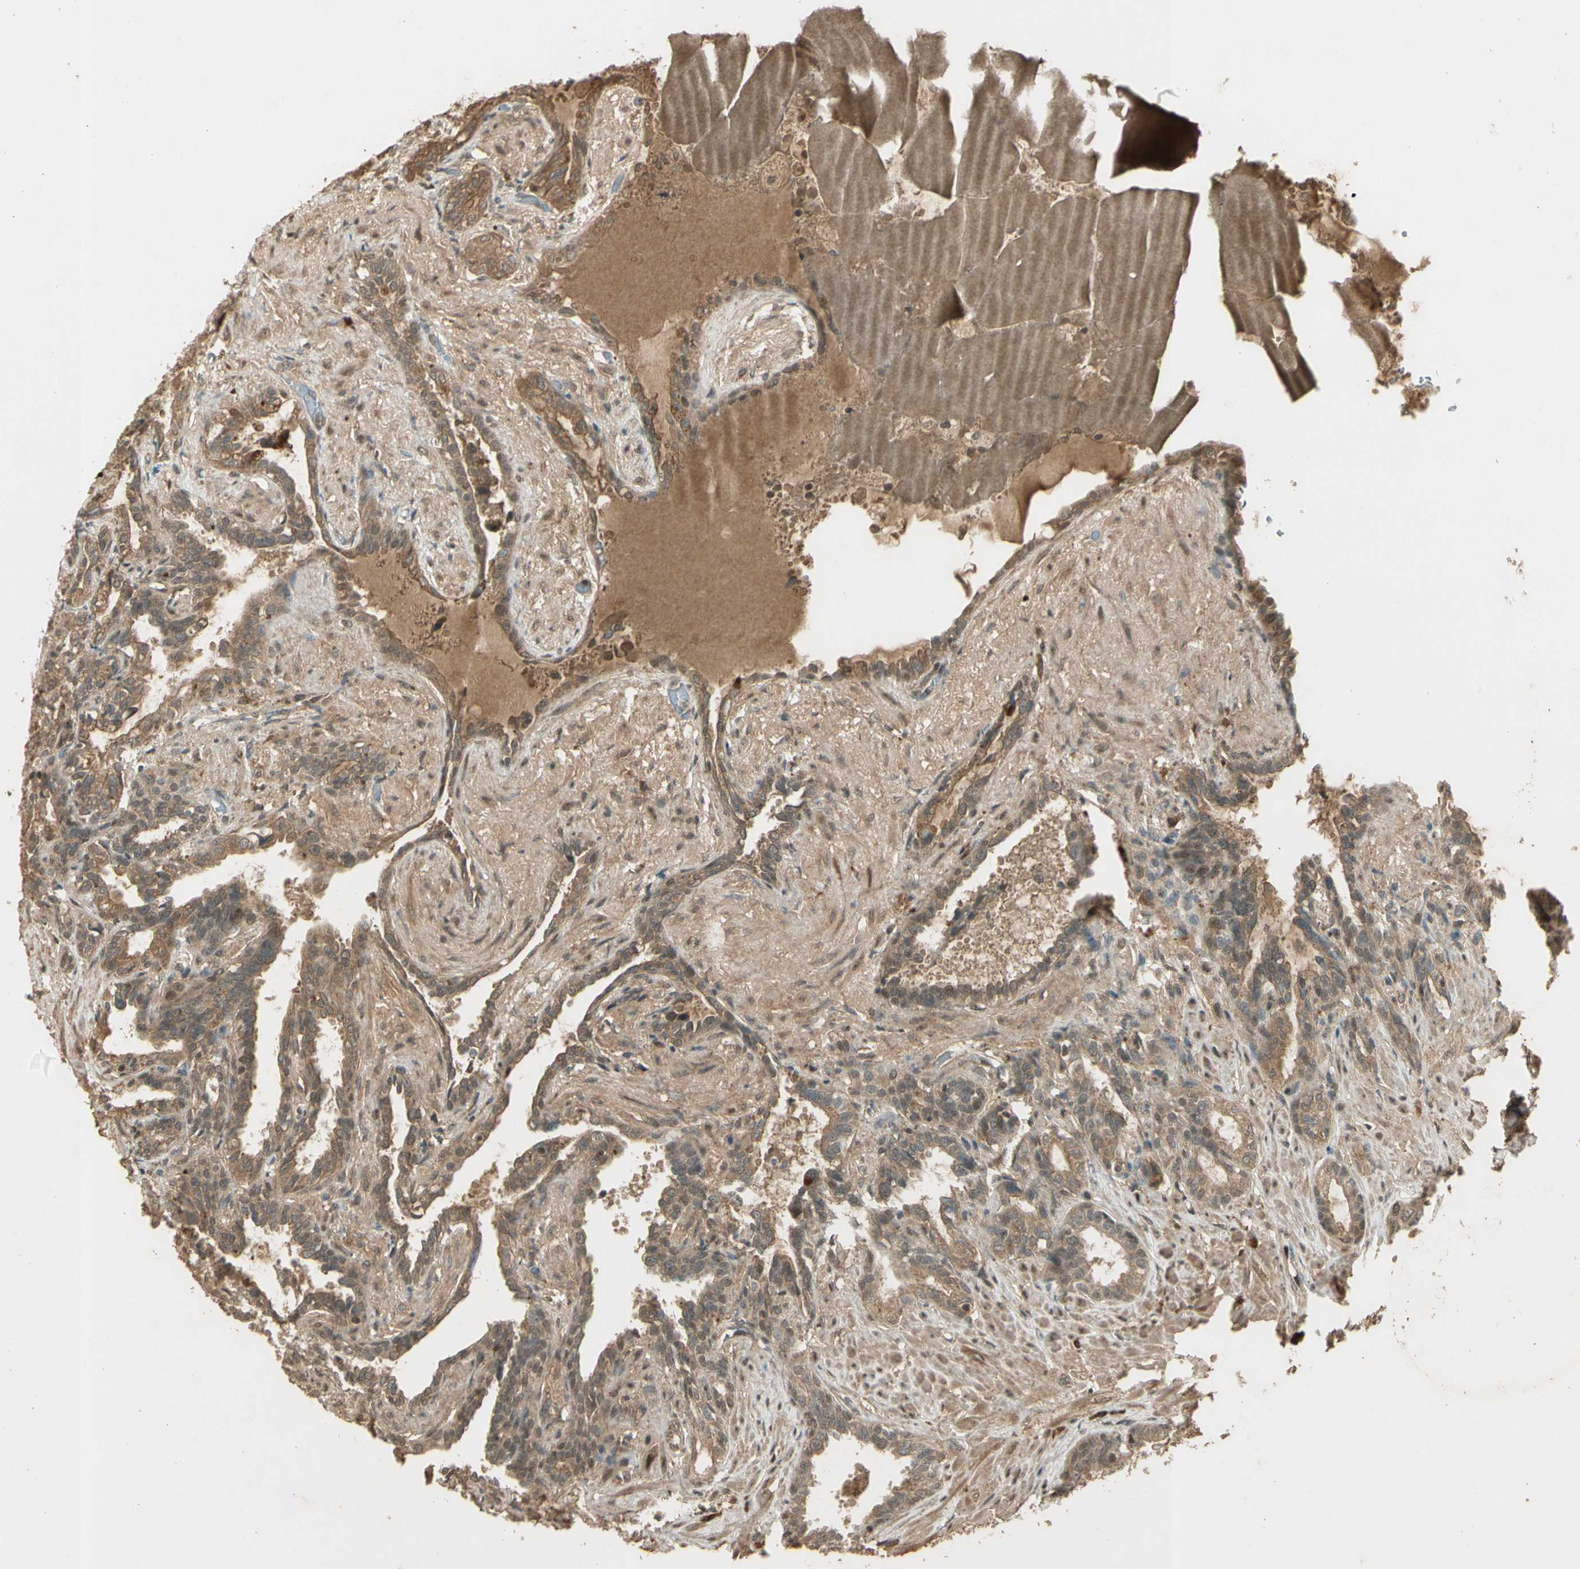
{"staining": {"intensity": "moderate", "quantity": ">75%", "location": "cytoplasmic/membranous"}, "tissue": "seminal vesicle", "cell_type": "Glandular cells", "image_type": "normal", "snomed": [{"axis": "morphology", "description": "Normal tissue, NOS"}, {"axis": "topography", "description": "Seminal veicle"}], "caption": "Seminal vesicle stained with DAB (3,3'-diaminobenzidine) immunohistochemistry shows medium levels of moderate cytoplasmic/membranous staining in approximately >75% of glandular cells.", "gene": "GMEB2", "patient": {"sex": "male", "age": 61}}